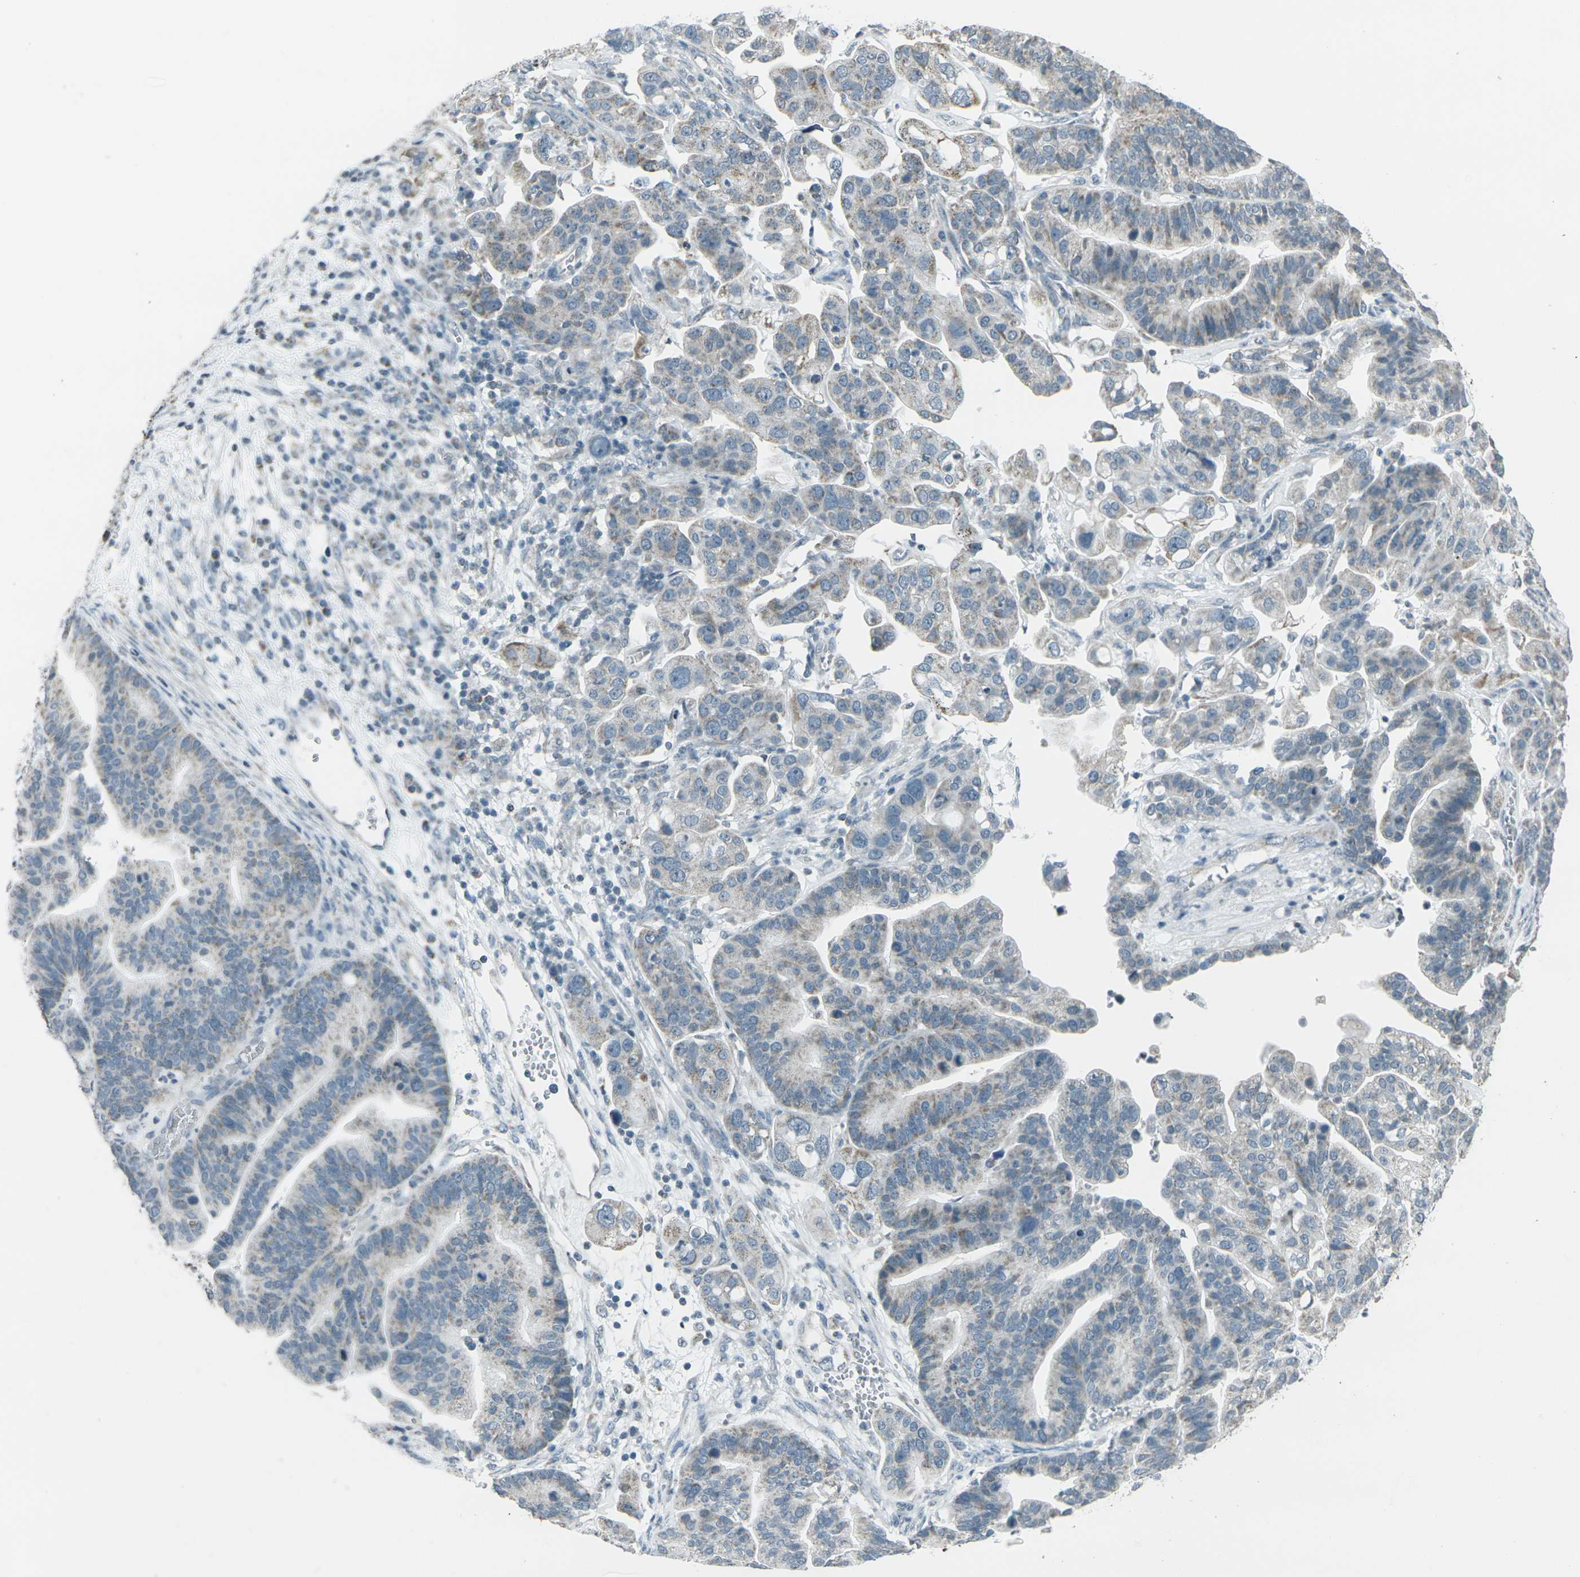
{"staining": {"intensity": "weak", "quantity": "25%-75%", "location": "cytoplasmic/membranous"}, "tissue": "ovarian cancer", "cell_type": "Tumor cells", "image_type": "cancer", "snomed": [{"axis": "morphology", "description": "Cystadenocarcinoma, serous, NOS"}, {"axis": "topography", "description": "Ovary"}], "caption": "The histopathology image shows staining of ovarian serous cystadenocarcinoma, revealing weak cytoplasmic/membranous protein staining (brown color) within tumor cells. (Stains: DAB (3,3'-diaminobenzidine) in brown, nuclei in blue, Microscopy: brightfield microscopy at high magnification).", "gene": "H2BC1", "patient": {"sex": "female", "age": 56}}